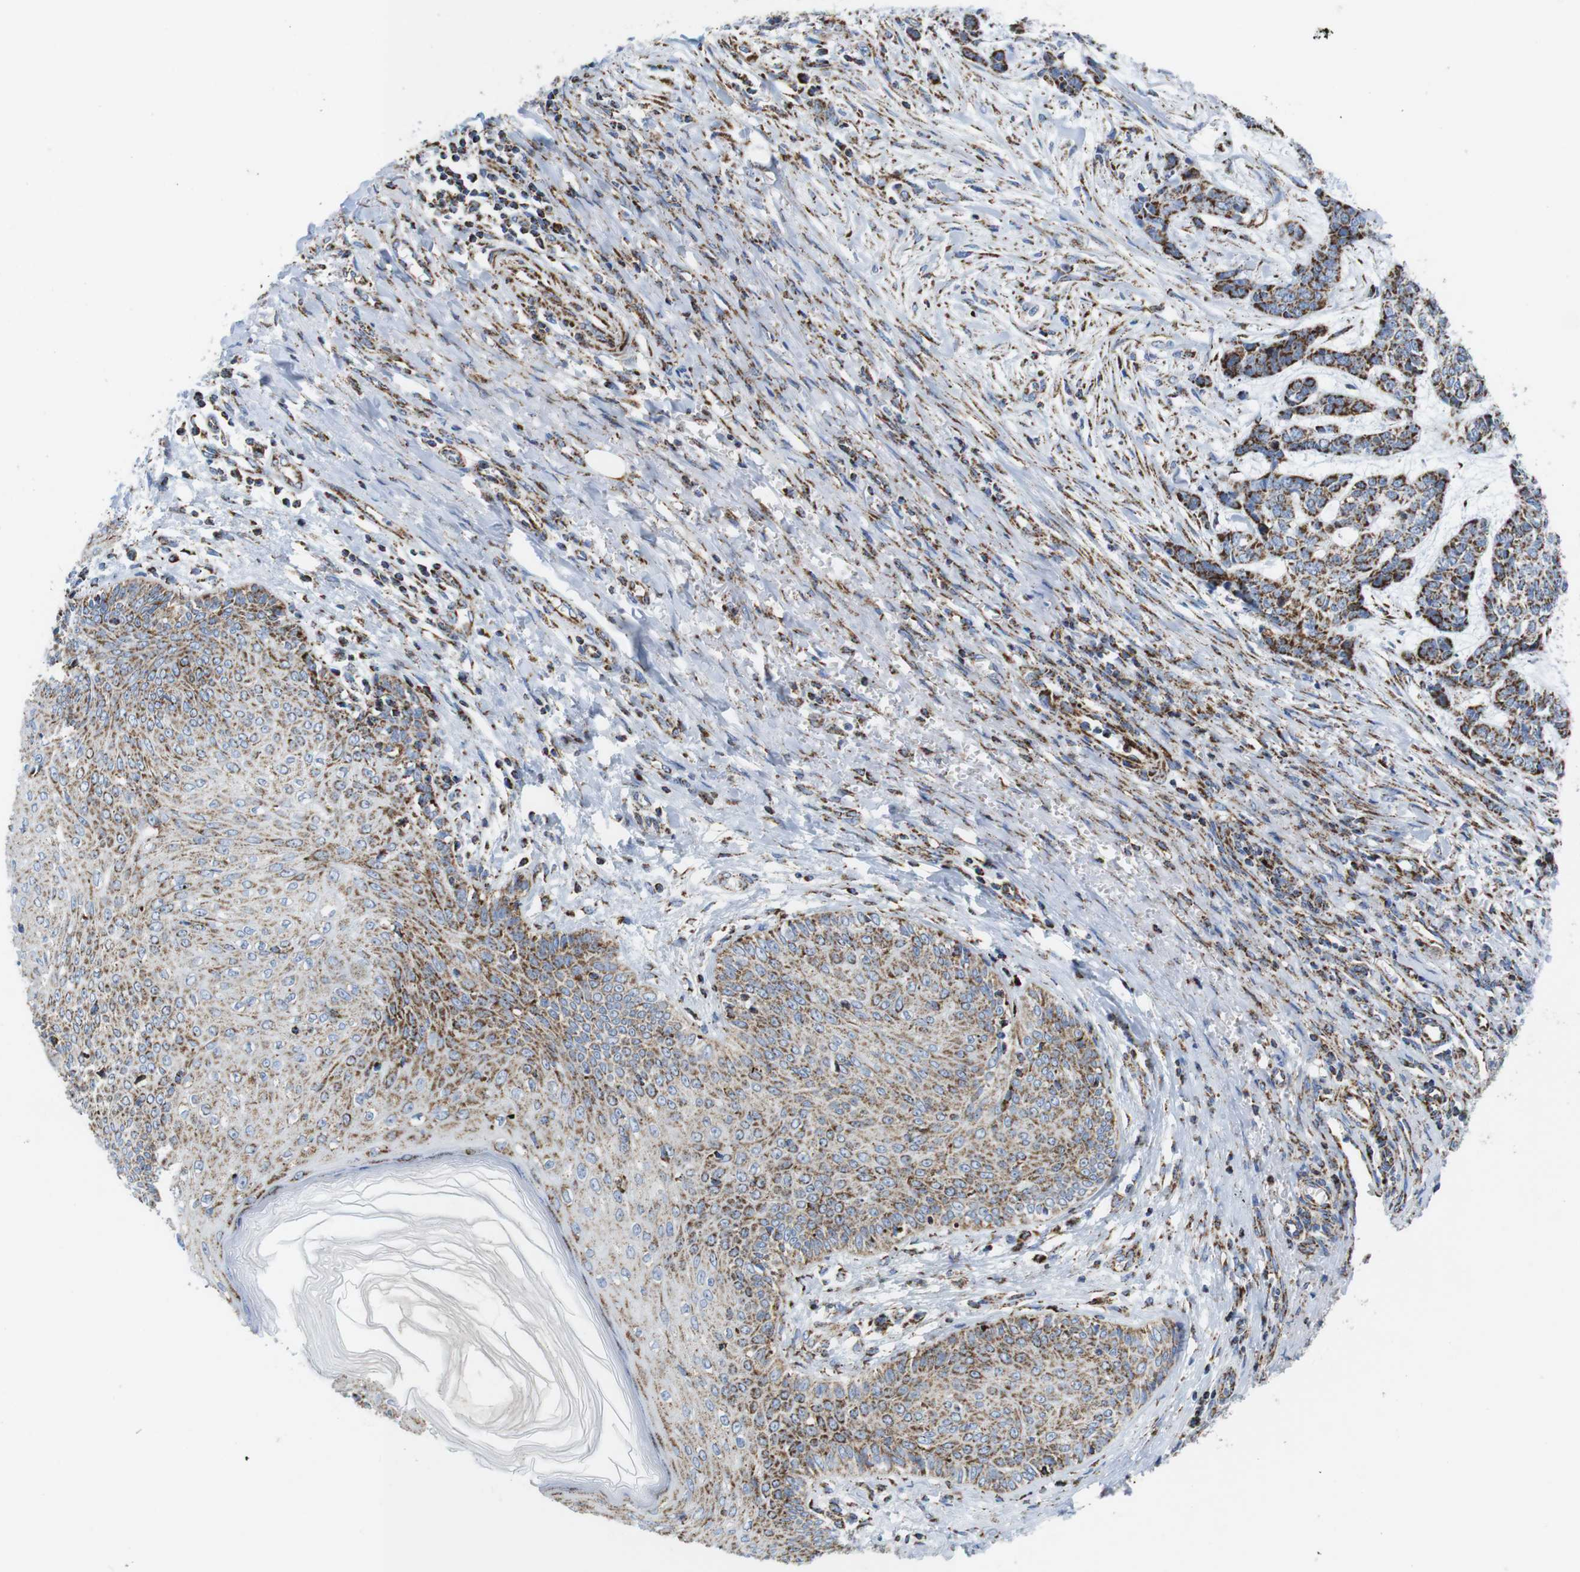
{"staining": {"intensity": "strong", "quantity": ">75%", "location": "cytoplasmic/membranous"}, "tissue": "skin cancer", "cell_type": "Tumor cells", "image_type": "cancer", "snomed": [{"axis": "morphology", "description": "Basal cell carcinoma"}, {"axis": "topography", "description": "Skin"}], "caption": "This is an image of immunohistochemistry (IHC) staining of skin basal cell carcinoma, which shows strong expression in the cytoplasmic/membranous of tumor cells.", "gene": "ATP5PO", "patient": {"sex": "female", "age": 64}}